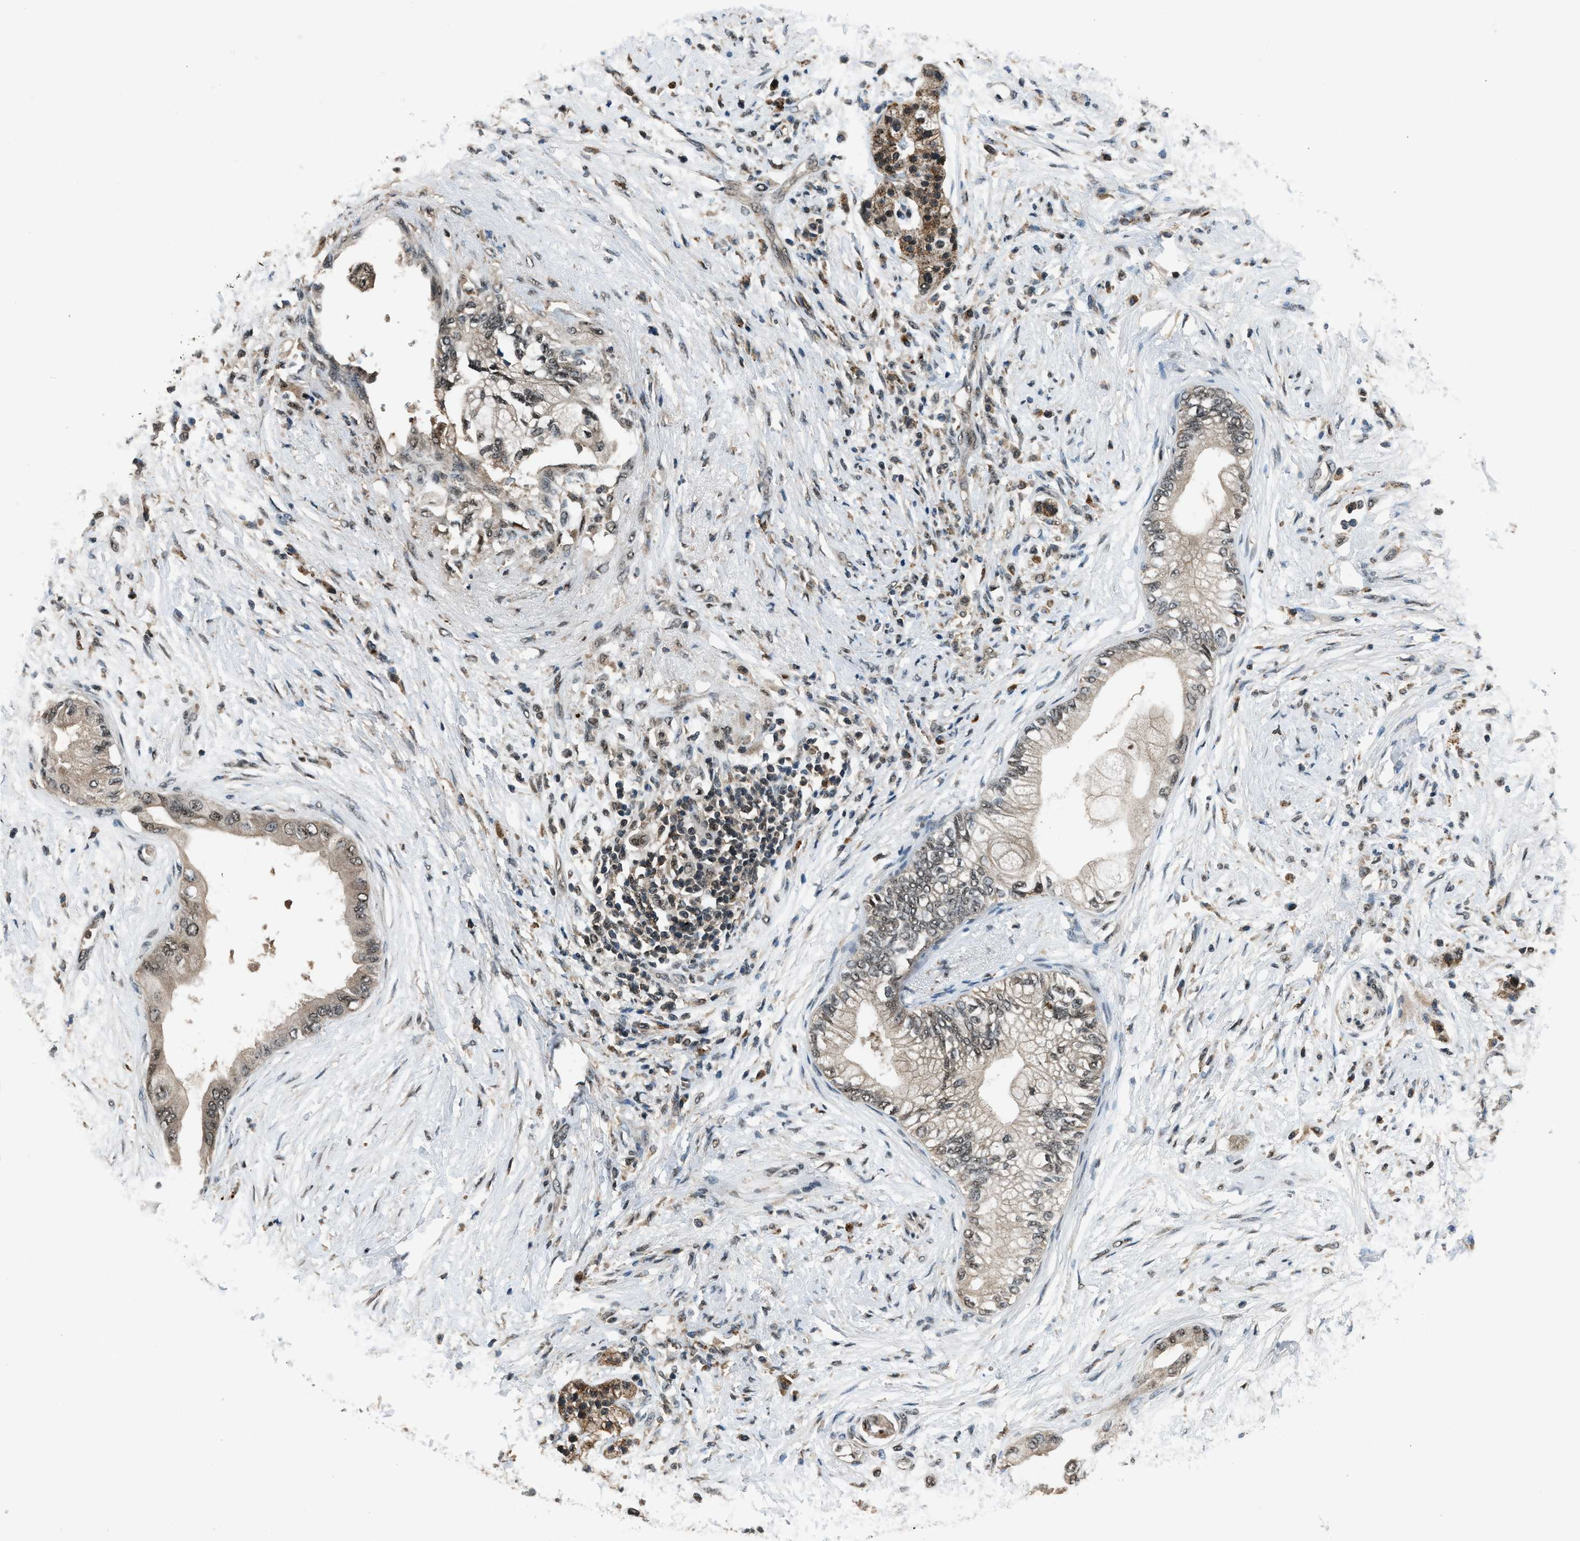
{"staining": {"intensity": "weak", "quantity": ">75%", "location": "cytoplasmic/membranous,nuclear"}, "tissue": "pancreatic cancer", "cell_type": "Tumor cells", "image_type": "cancer", "snomed": [{"axis": "morphology", "description": "Normal tissue, NOS"}, {"axis": "morphology", "description": "Adenocarcinoma, NOS"}, {"axis": "topography", "description": "Pancreas"}, {"axis": "topography", "description": "Duodenum"}], "caption": "Immunohistochemistry (DAB (3,3'-diaminobenzidine)) staining of human pancreatic cancer displays weak cytoplasmic/membranous and nuclear protein staining in approximately >75% of tumor cells.", "gene": "SLC15A4", "patient": {"sex": "female", "age": 60}}